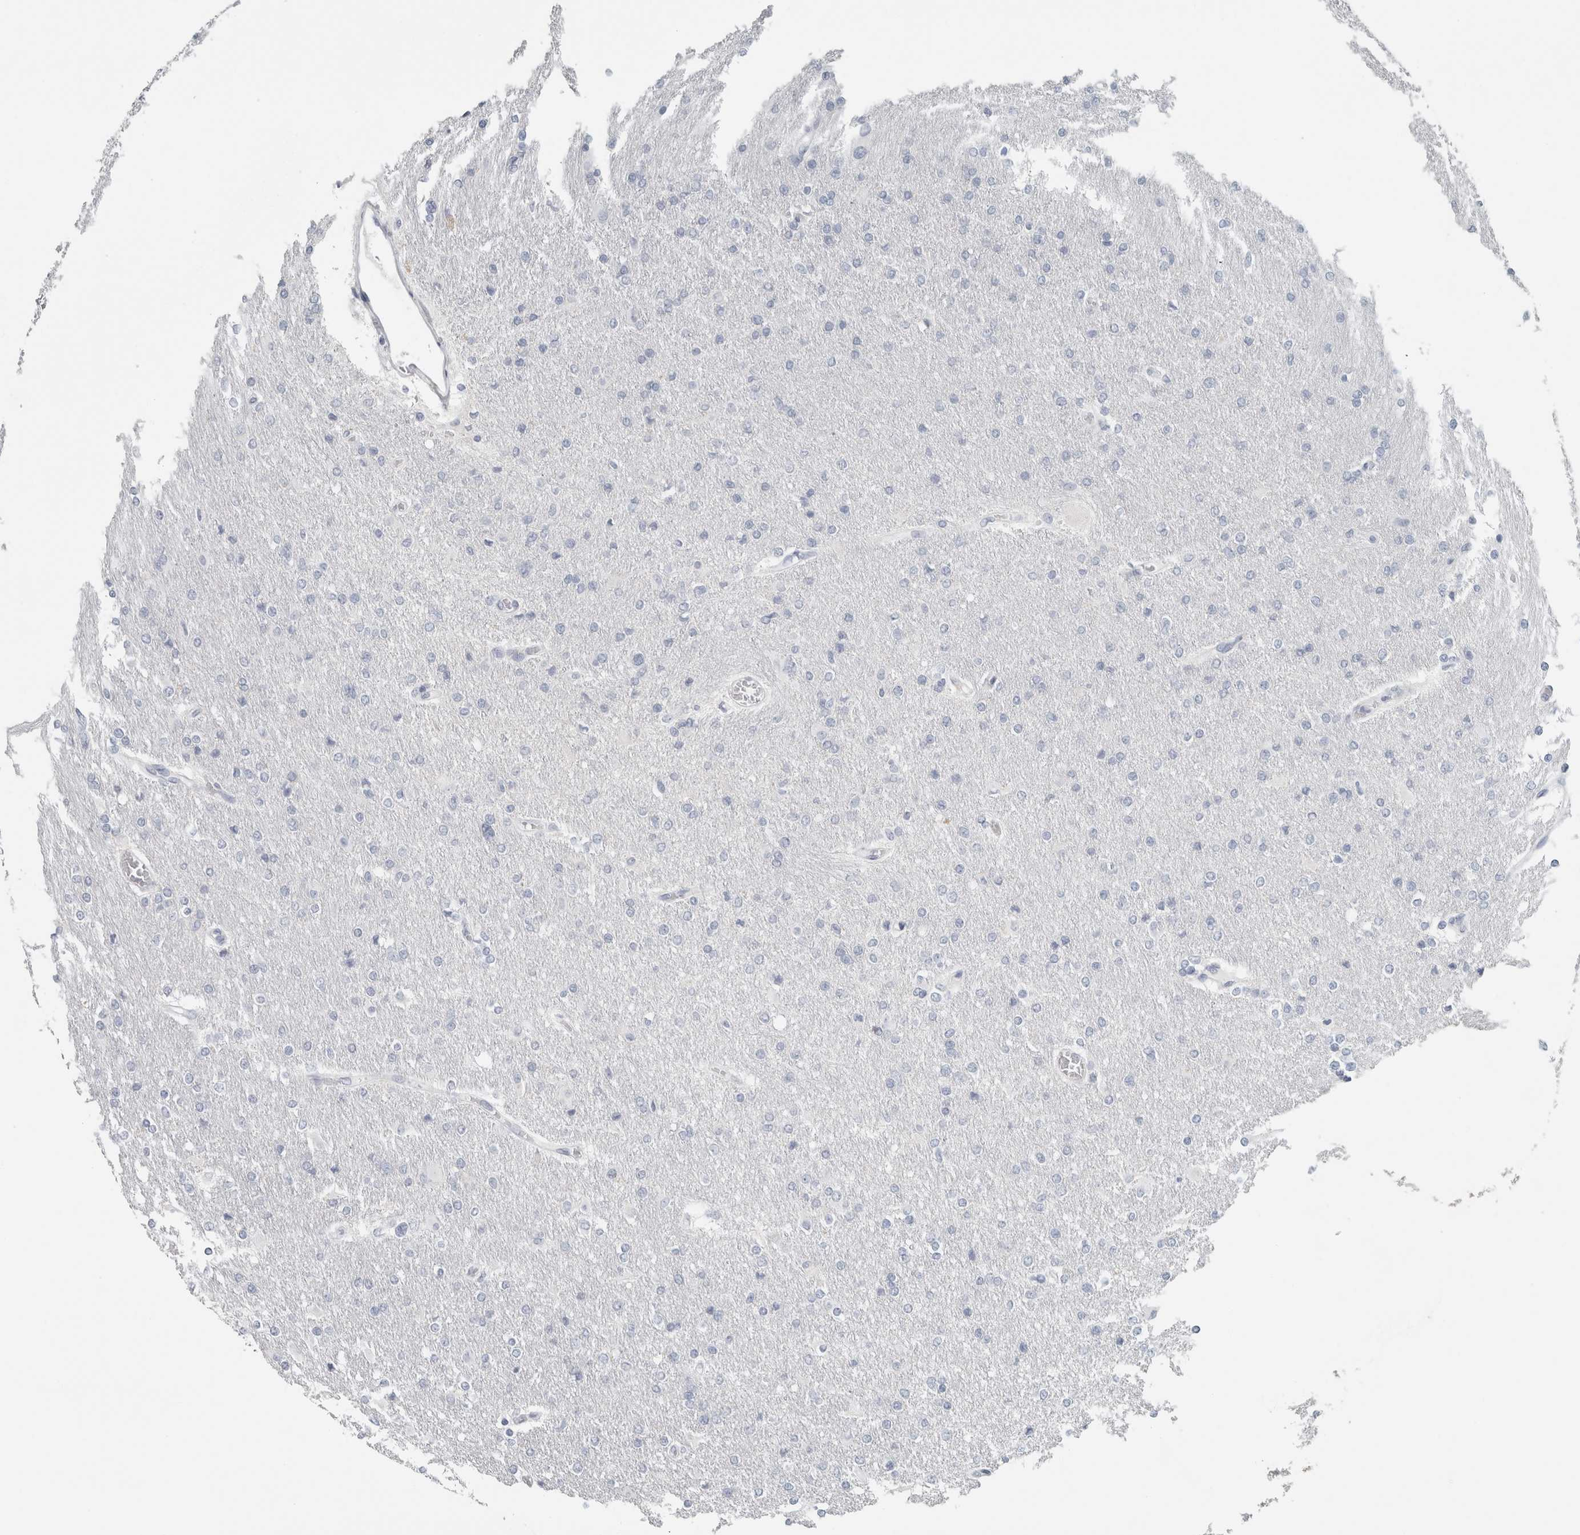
{"staining": {"intensity": "negative", "quantity": "none", "location": "none"}, "tissue": "glioma", "cell_type": "Tumor cells", "image_type": "cancer", "snomed": [{"axis": "morphology", "description": "Glioma, malignant, High grade"}, {"axis": "topography", "description": "Cerebral cortex"}], "caption": "High magnification brightfield microscopy of malignant high-grade glioma stained with DAB (3,3'-diaminobenzidine) (brown) and counterstained with hematoxylin (blue): tumor cells show no significant staining.", "gene": "SLC28A3", "patient": {"sex": "female", "age": 36}}